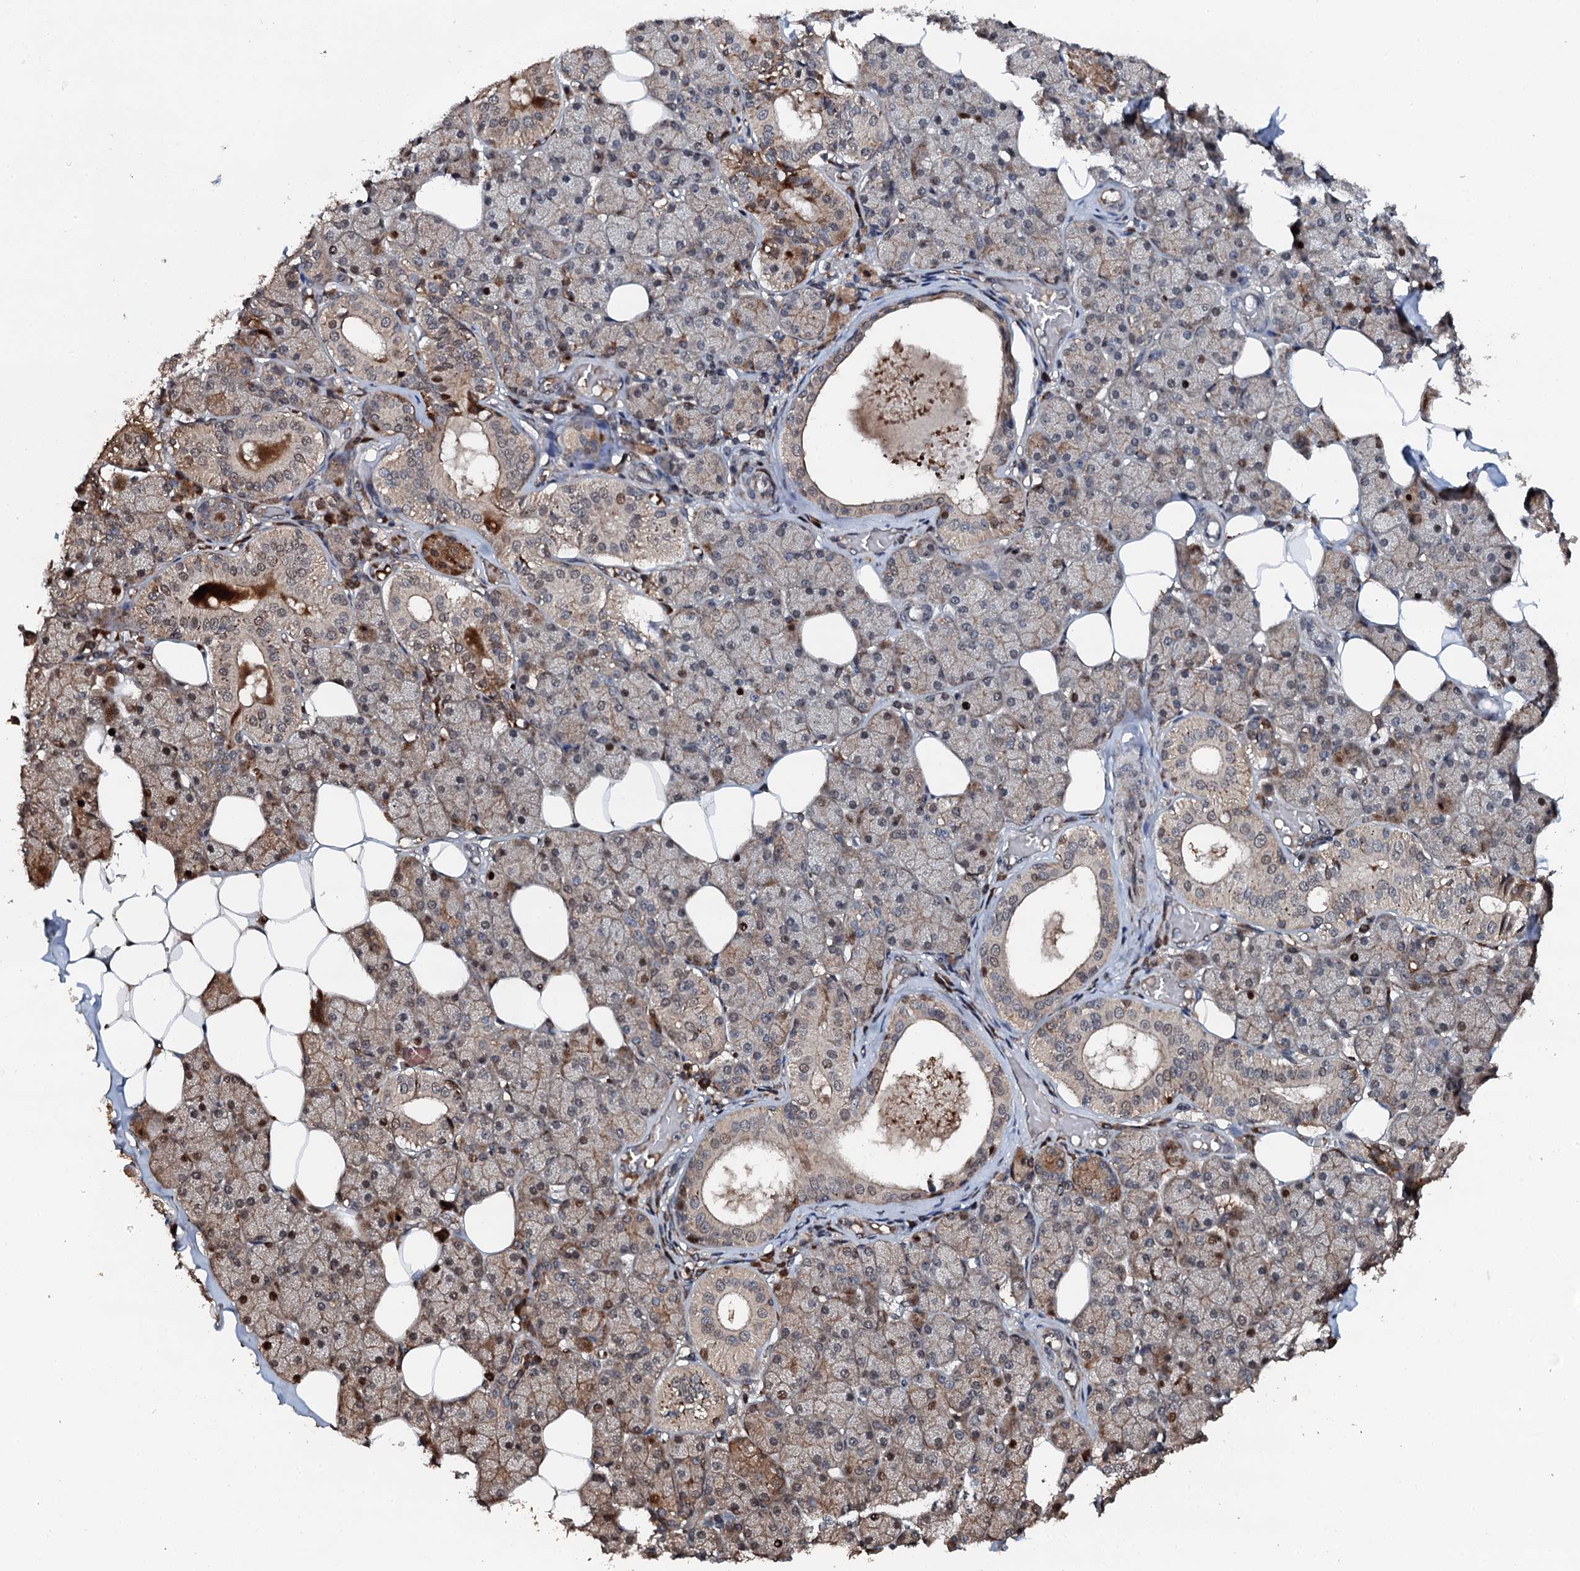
{"staining": {"intensity": "strong", "quantity": "<25%", "location": "cytoplasmic/membranous,nuclear"}, "tissue": "salivary gland", "cell_type": "Glandular cells", "image_type": "normal", "snomed": [{"axis": "morphology", "description": "Normal tissue, NOS"}, {"axis": "topography", "description": "Salivary gland"}], "caption": "Strong cytoplasmic/membranous,nuclear protein staining is seen in approximately <25% of glandular cells in salivary gland. The staining was performed using DAB, with brown indicating positive protein expression. Nuclei are stained blue with hematoxylin.", "gene": "FLYWCH1", "patient": {"sex": "female", "age": 33}}